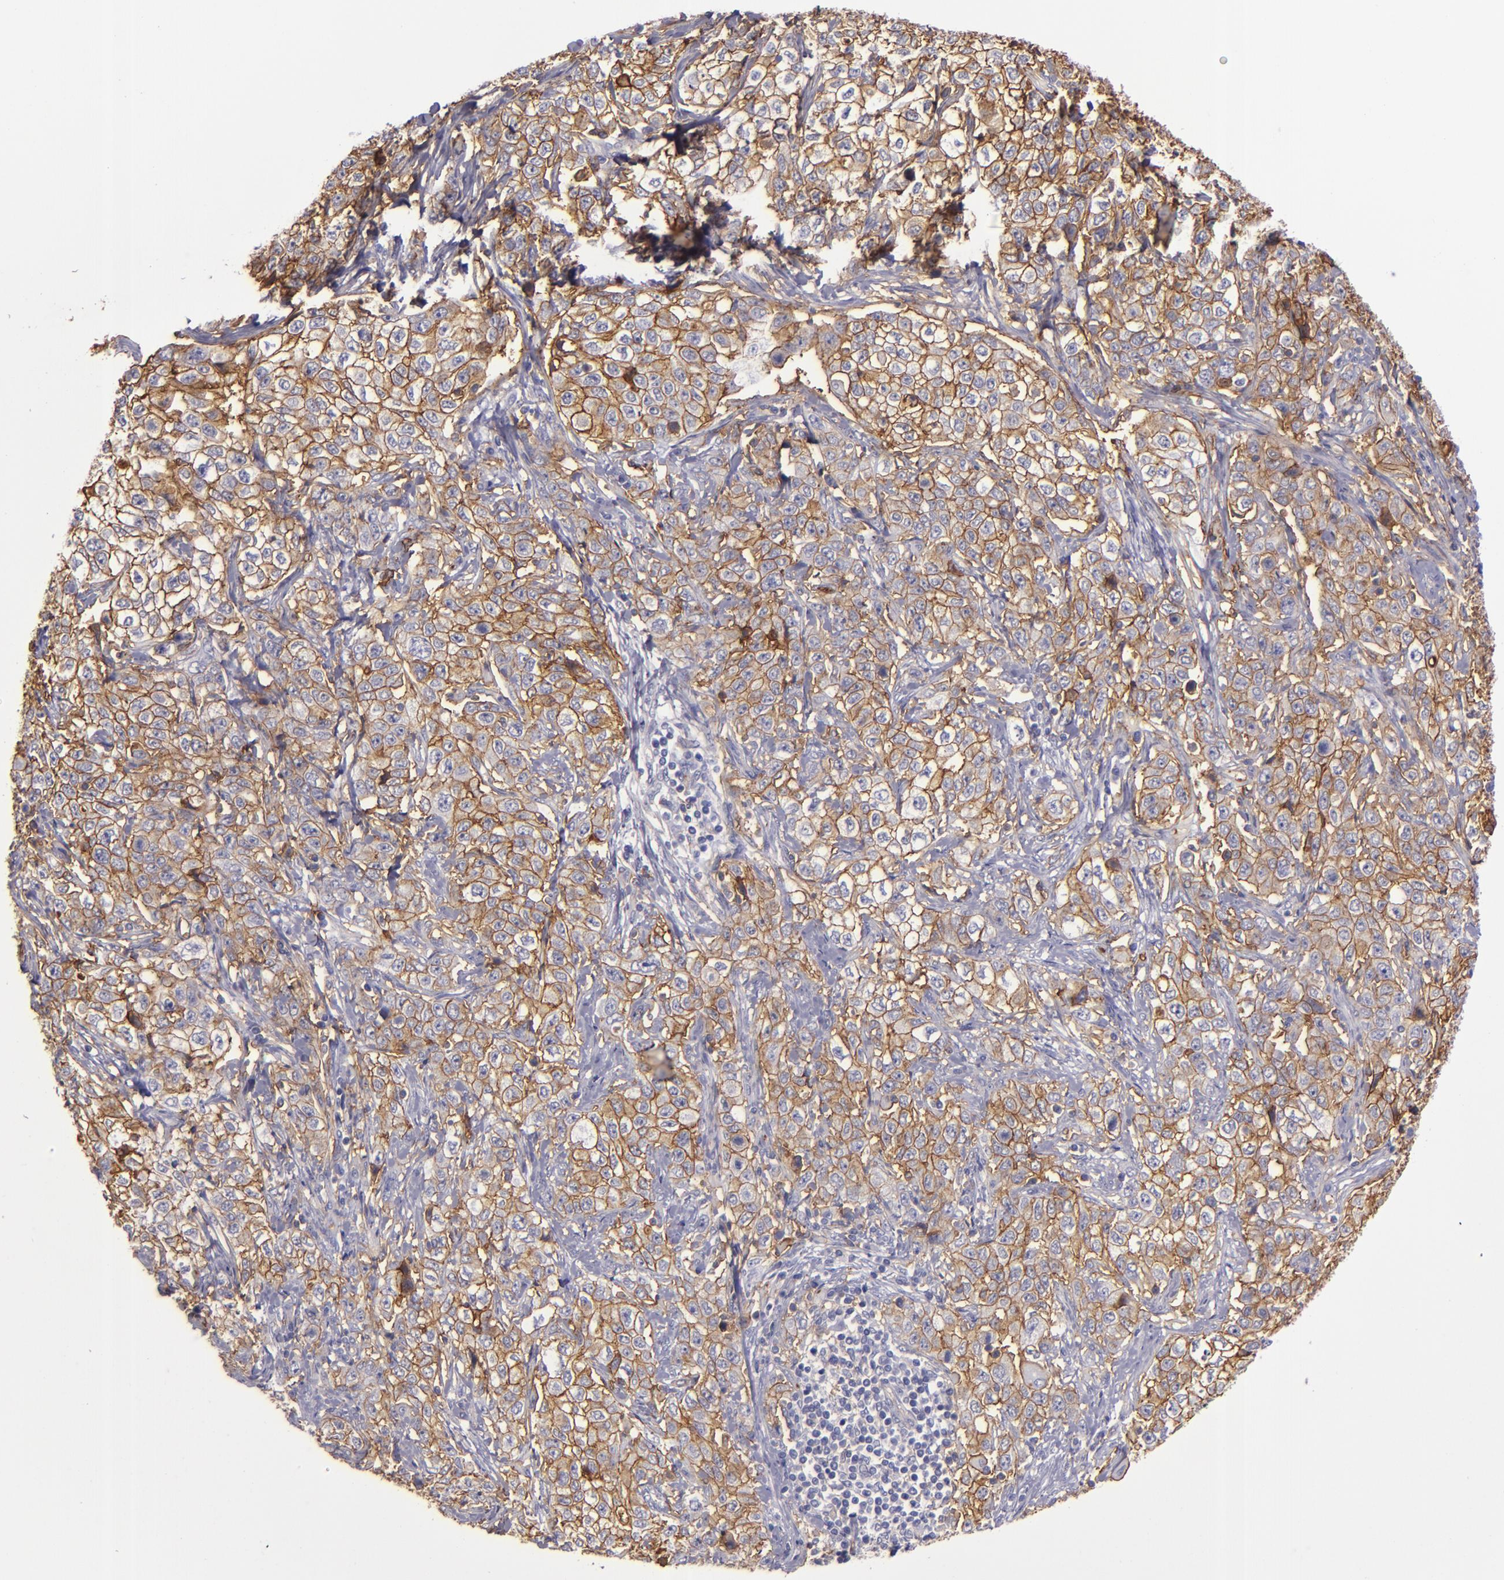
{"staining": {"intensity": "moderate", "quantity": ">75%", "location": "cytoplasmic/membranous"}, "tissue": "stomach cancer", "cell_type": "Tumor cells", "image_type": "cancer", "snomed": [{"axis": "morphology", "description": "Adenocarcinoma, NOS"}, {"axis": "topography", "description": "Stomach"}], "caption": "An immunohistochemistry histopathology image of neoplastic tissue is shown. Protein staining in brown shows moderate cytoplasmic/membranous positivity in stomach cancer (adenocarcinoma) within tumor cells.", "gene": "CD9", "patient": {"sex": "male", "age": 48}}